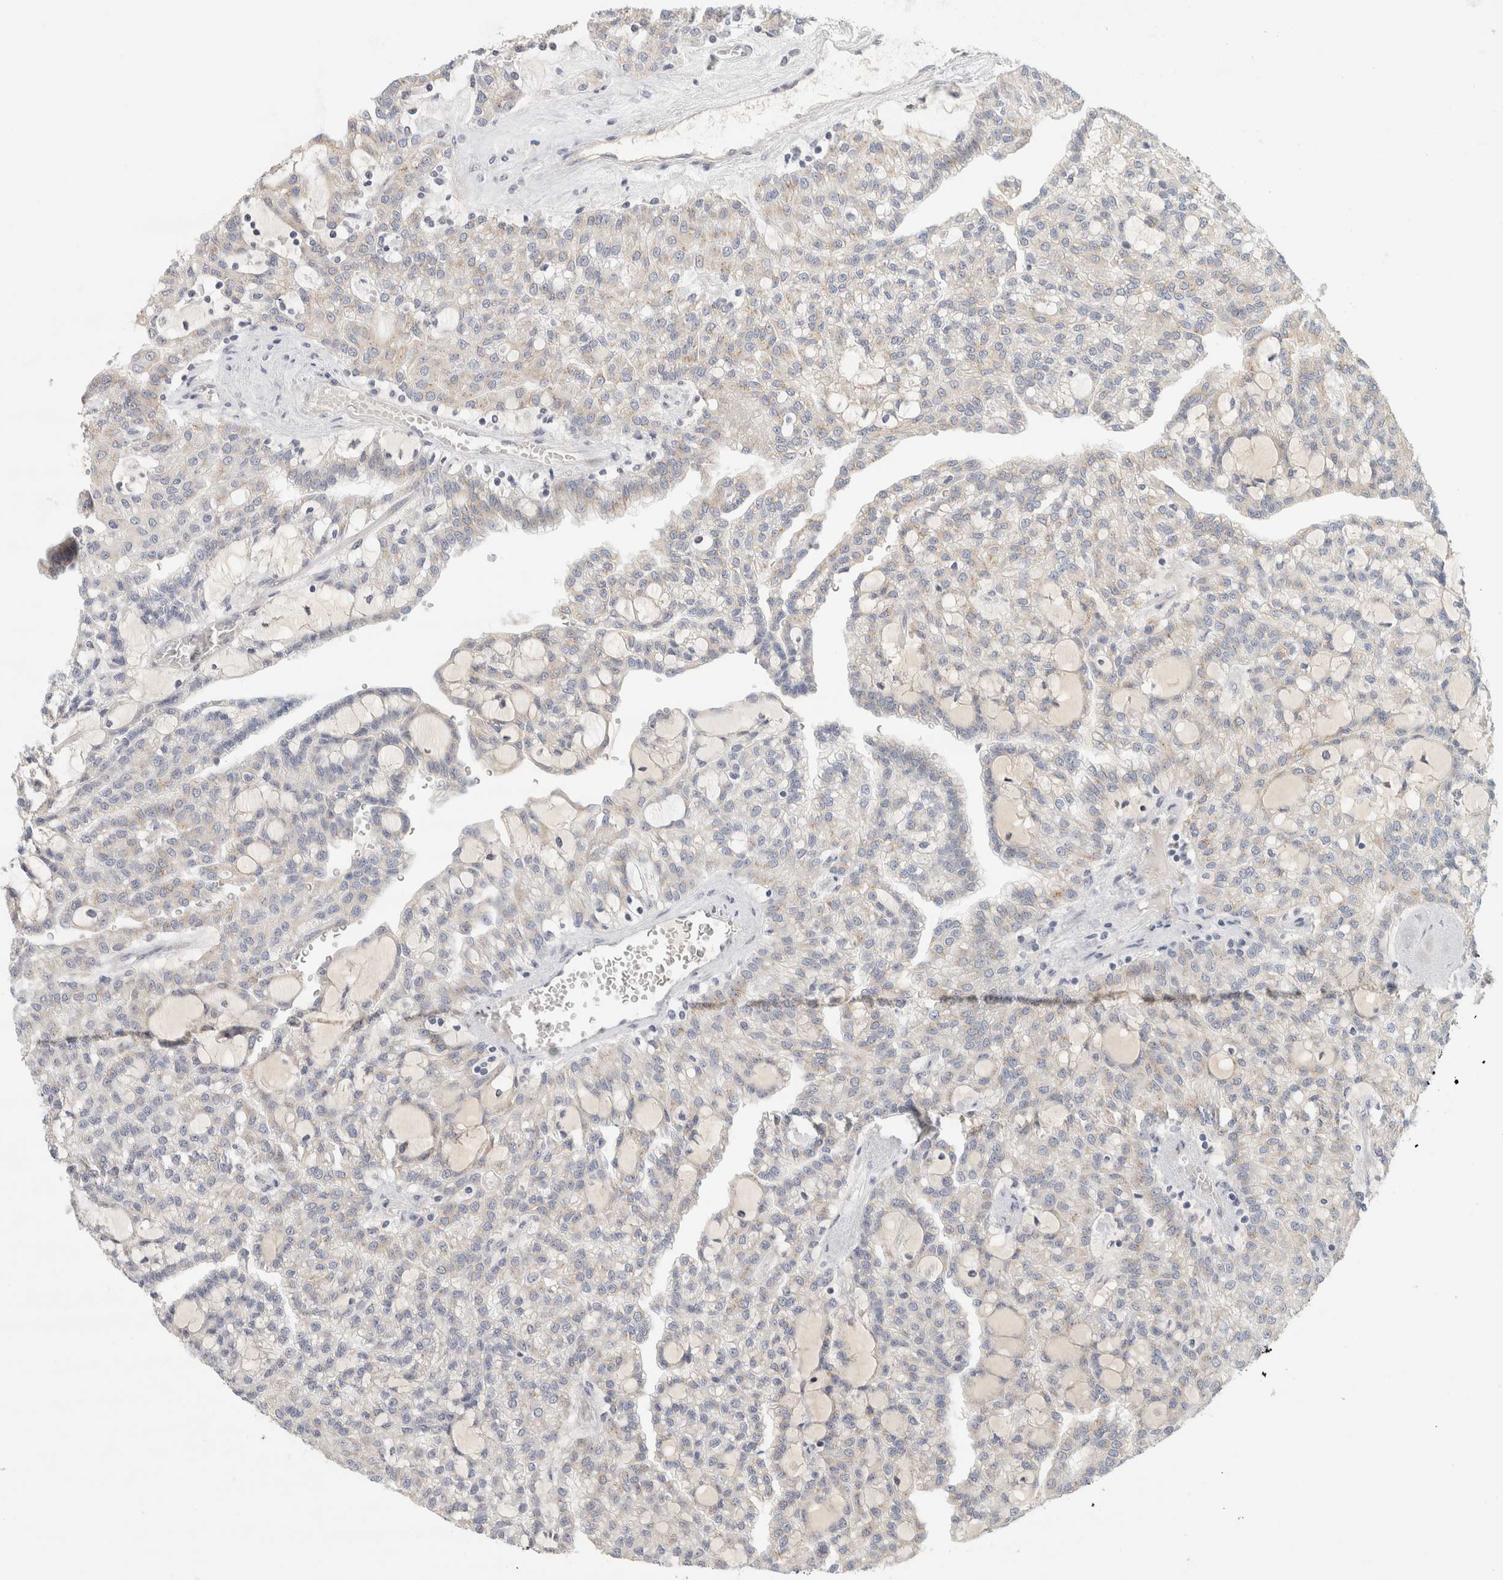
{"staining": {"intensity": "weak", "quantity": "<25%", "location": "cytoplasmic/membranous"}, "tissue": "renal cancer", "cell_type": "Tumor cells", "image_type": "cancer", "snomed": [{"axis": "morphology", "description": "Adenocarcinoma, NOS"}, {"axis": "topography", "description": "Kidney"}], "caption": "Immunohistochemical staining of human renal cancer (adenocarcinoma) displays no significant expression in tumor cells.", "gene": "STK31", "patient": {"sex": "male", "age": 63}}